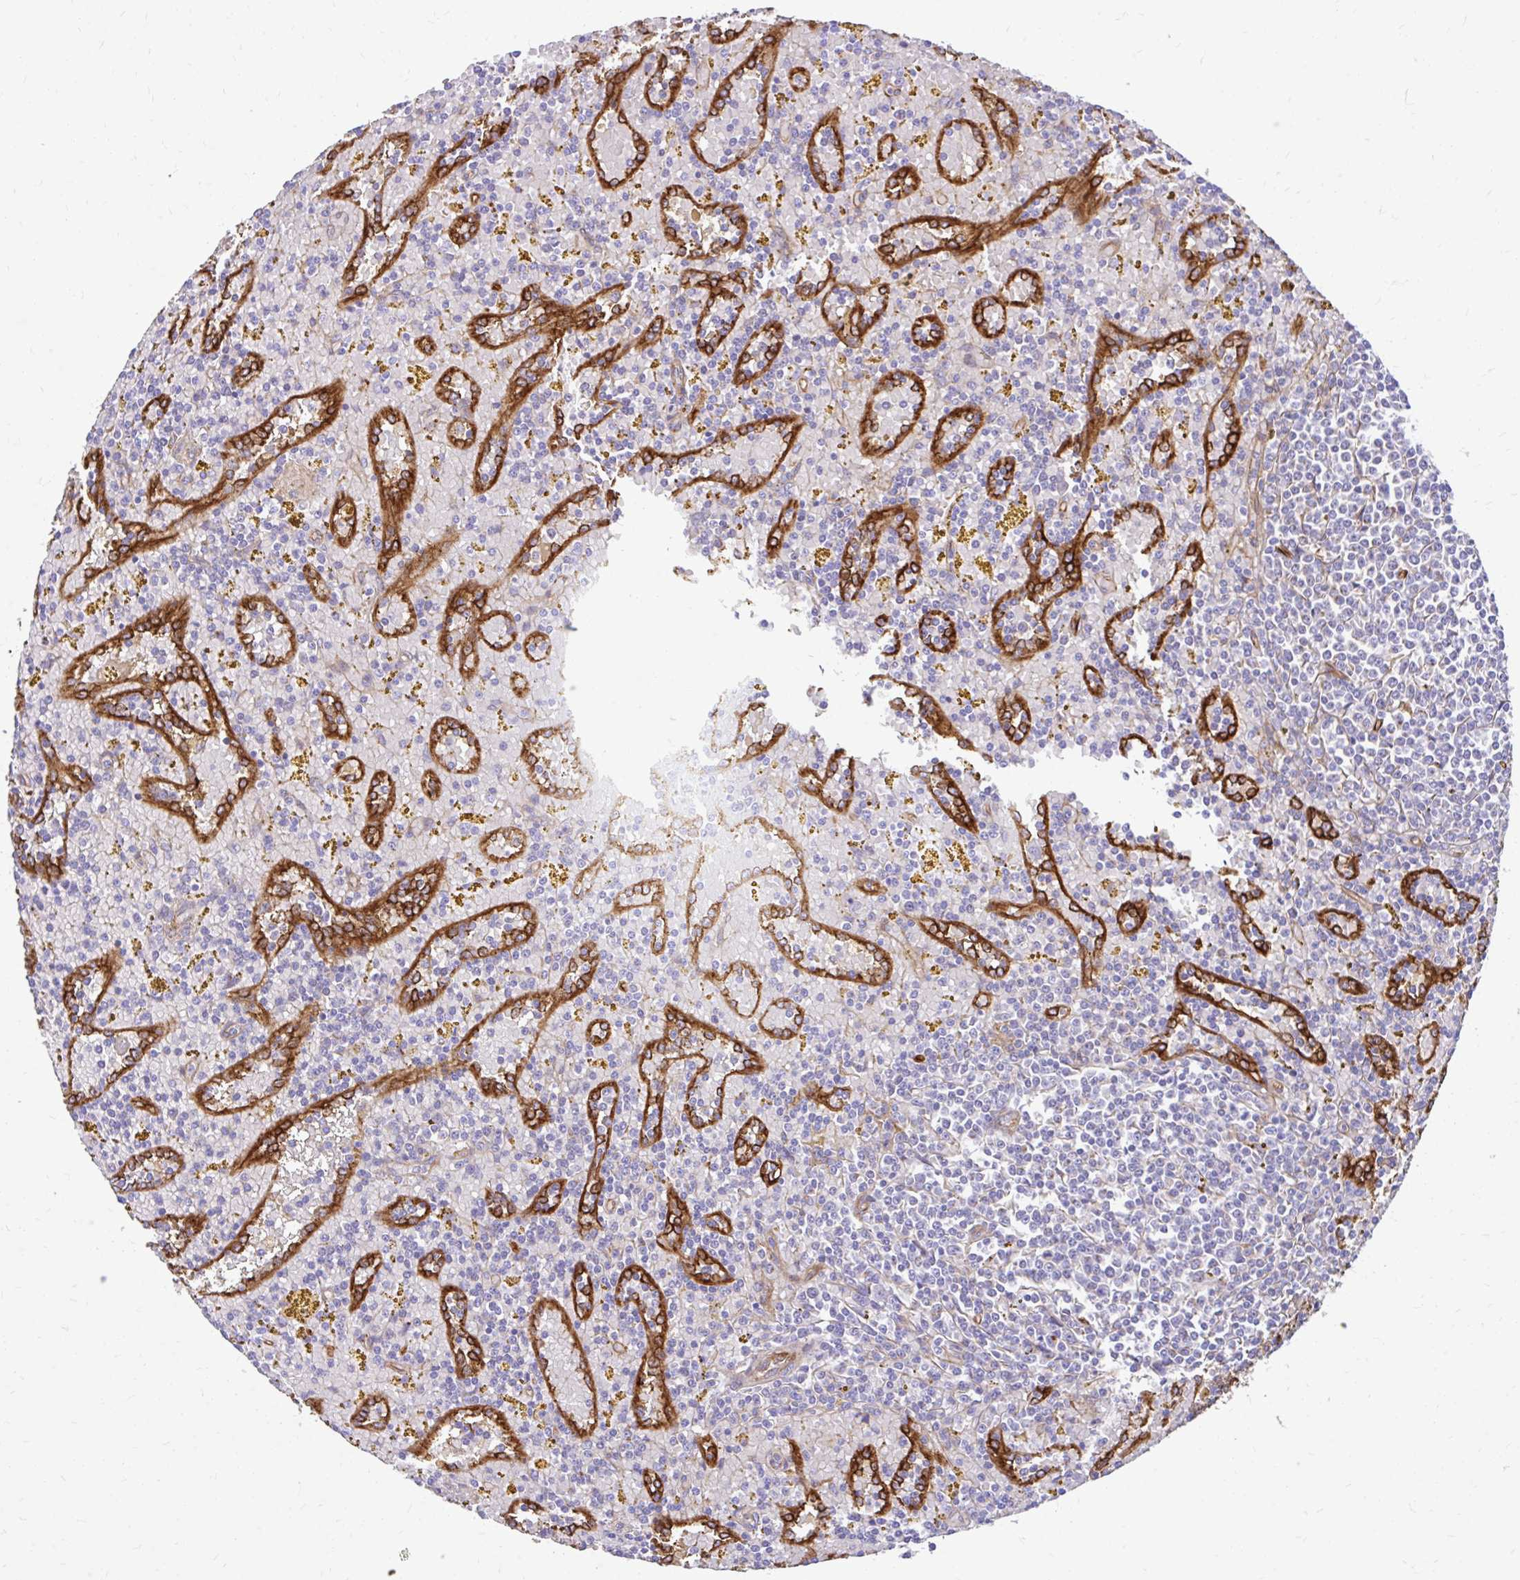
{"staining": {"intensity": "negative", "quantity": "none", "location": "none"}, "tissue": "lymphoma", "cell_type": "Tumor cells", "image_type": "cancer", "snomed": [{"axis": "morphology", "description": "Malignant lymphoma, non-Hodgkin's type, Low grade"}, {"axis": "topography", "description": "Spleen"}, {"axis": "topography", "description": "Lymph node"}], "caption": "The immunohistochemistry histopathology image has no significant expression in tumor cells of lymphoma tissue.", "gene": "ESPNL", "patient": {"sex": "female", "age": 66}}